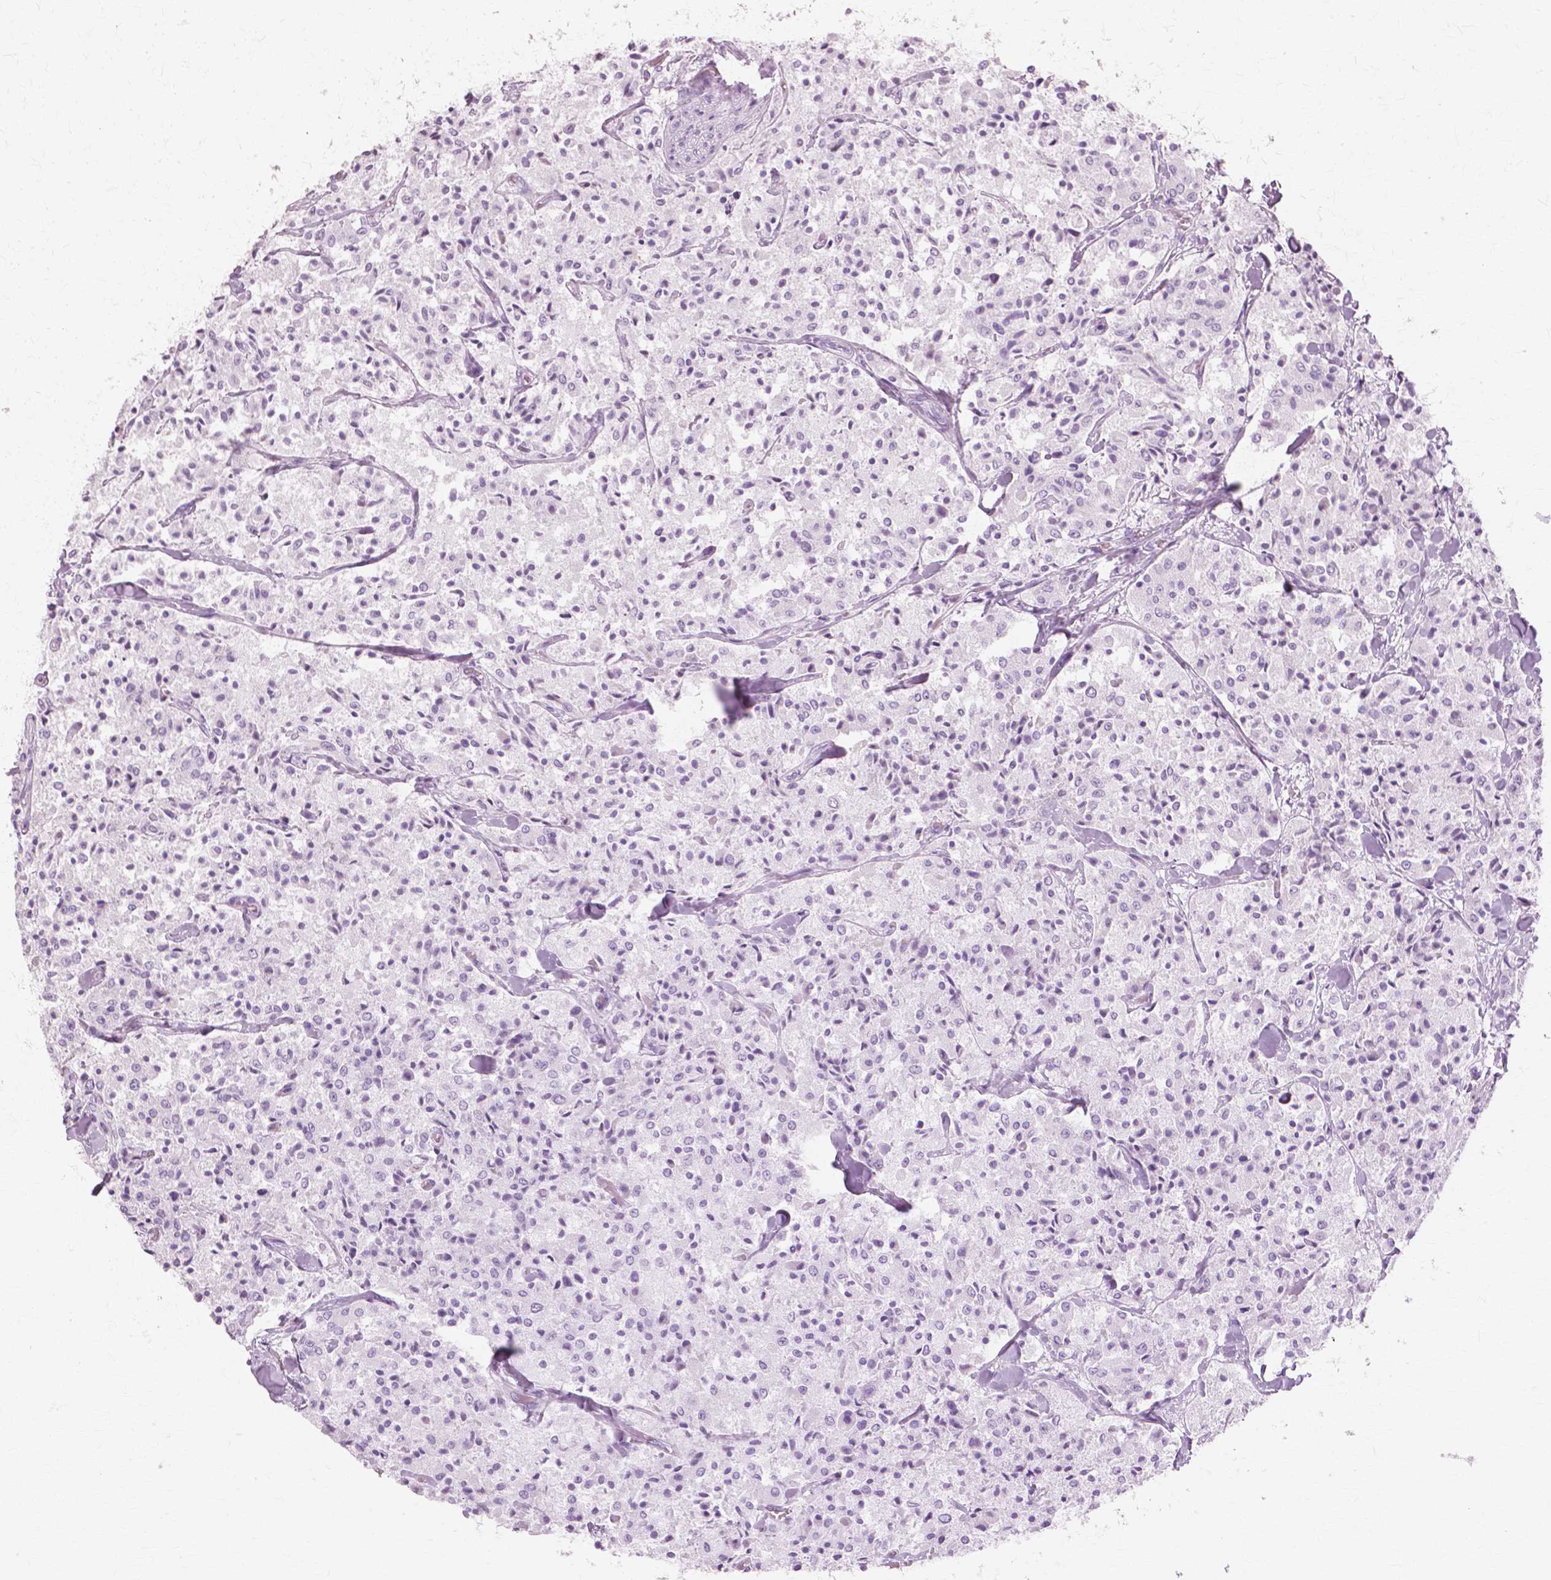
{"staining": {"intensity": "negative", "quantity": "none", "location": "none"}, "tissue": "carcinoid", "cell_type": "Tumor cells", "image_type": "cancer", "snomed": [{"axis": "morphology", "description": "Carcinoid, malignant, NOS"}, {"axis": "topography", "description": "Lung"}], "caption": "This photomicrograph is of malignant carcinoid stained with IHC to label a protein in brown with the nuclei are counter-stained blue. There is no expression in tumor cells.", "gene": "SFTPD", "patient": {"sex": "male", "age": 71}}